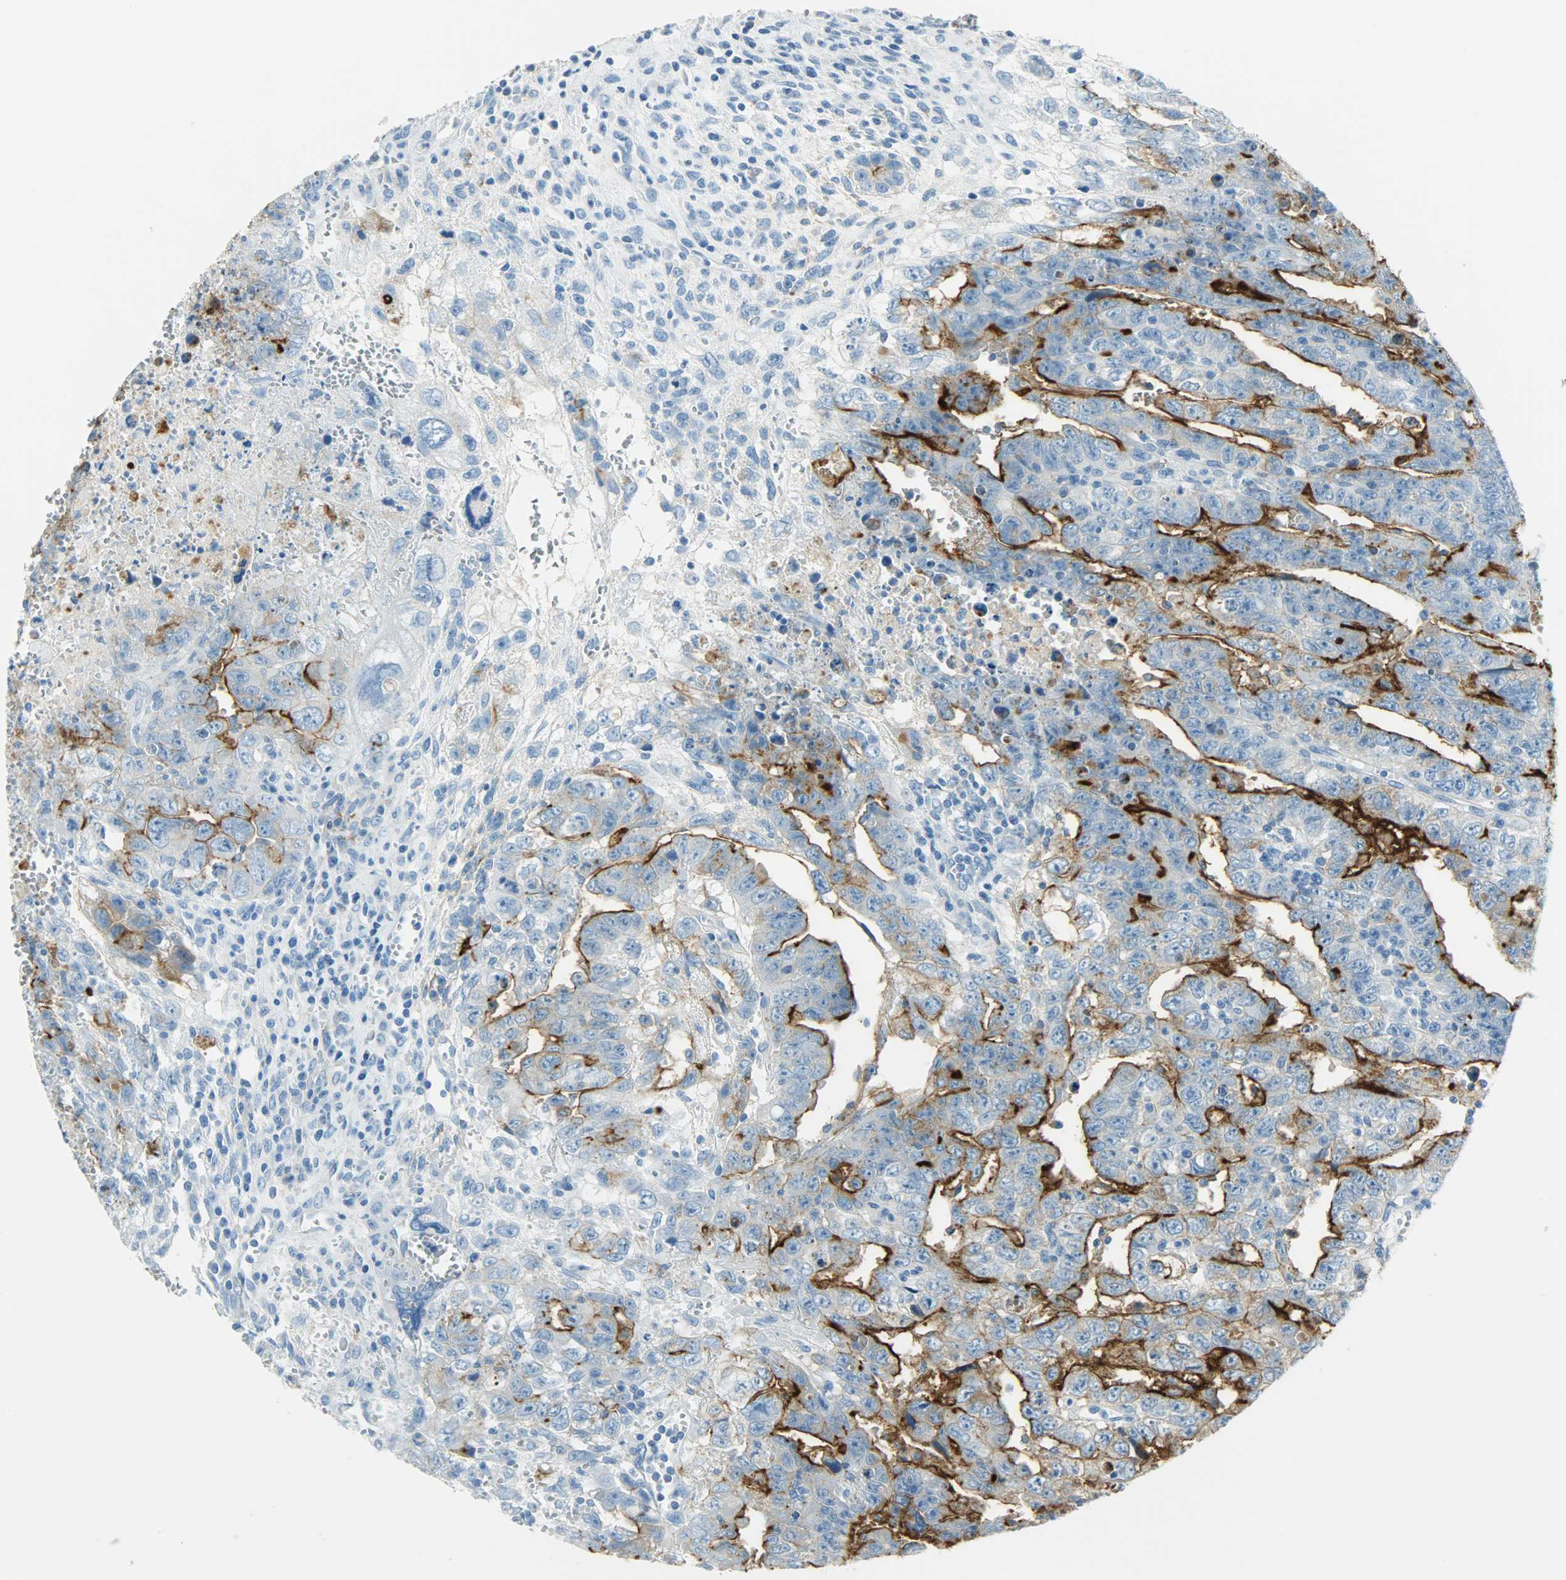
{"staining": {"intensity": "strong", "quantity": ">75%", "location": "cytoplasmic/membranous"}, "tissue": "testis cancer", "cell_type": "Tumor cells", "image_type": "cancer", "snomed": [{"axis": "morphology", "description": "Carcinoma, Embryonal, NOS"}, {"axis": "topography", "description": "Testis"}], "caption": "This histopathology image shows testis embryonal carcinoma stained with immunohistochemistry to label a protein in brown. The cytoplasmic/membranous of tumor cells show strong positivity for the protein. Nuclei are counter-stained blue.", "gene": "PROM1", "patient": {"sex": "male", "age": 28}}